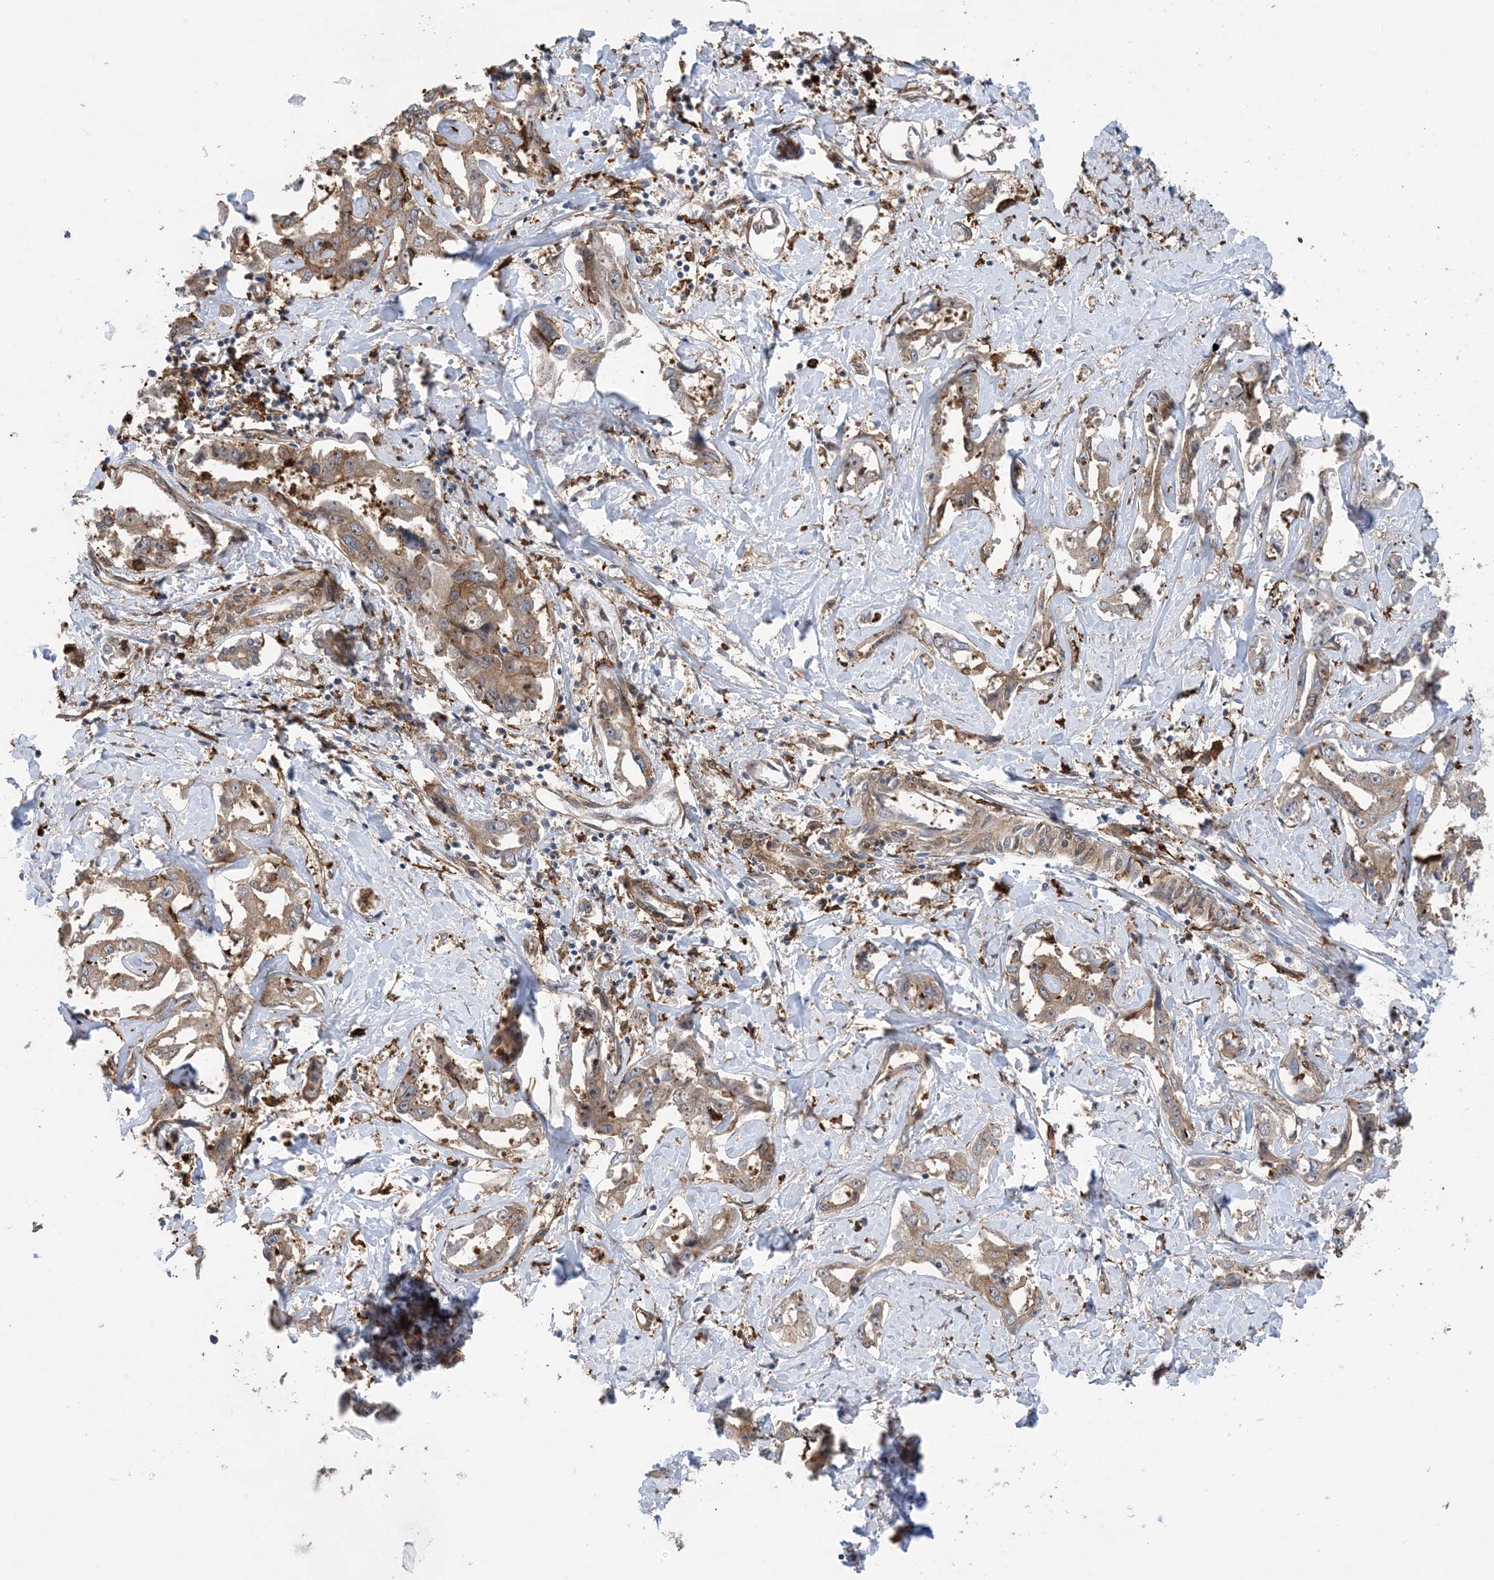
{"staining": {"intensity": "moderate", "quantity": ">75%", "location": "cytoplasmic/membranous"}, "tissue": "liver cancer", "cell_type": "Tumor cells", "image_type": "cancer", "snomed": [{"axis": "morphology", "description": "Cholangiocarcinoma"}, {"axis": "topography", "description": "Liver"}], "caption": "Immunohistochemical staining of liver cancer (cholangiocarcinoma) reveals medium levels of moderate cytoplasmic/membranous expression in about >75% of tumor cells.", "gene": "HS1BP3", "patient": {"sex": "male", "age": 59}}